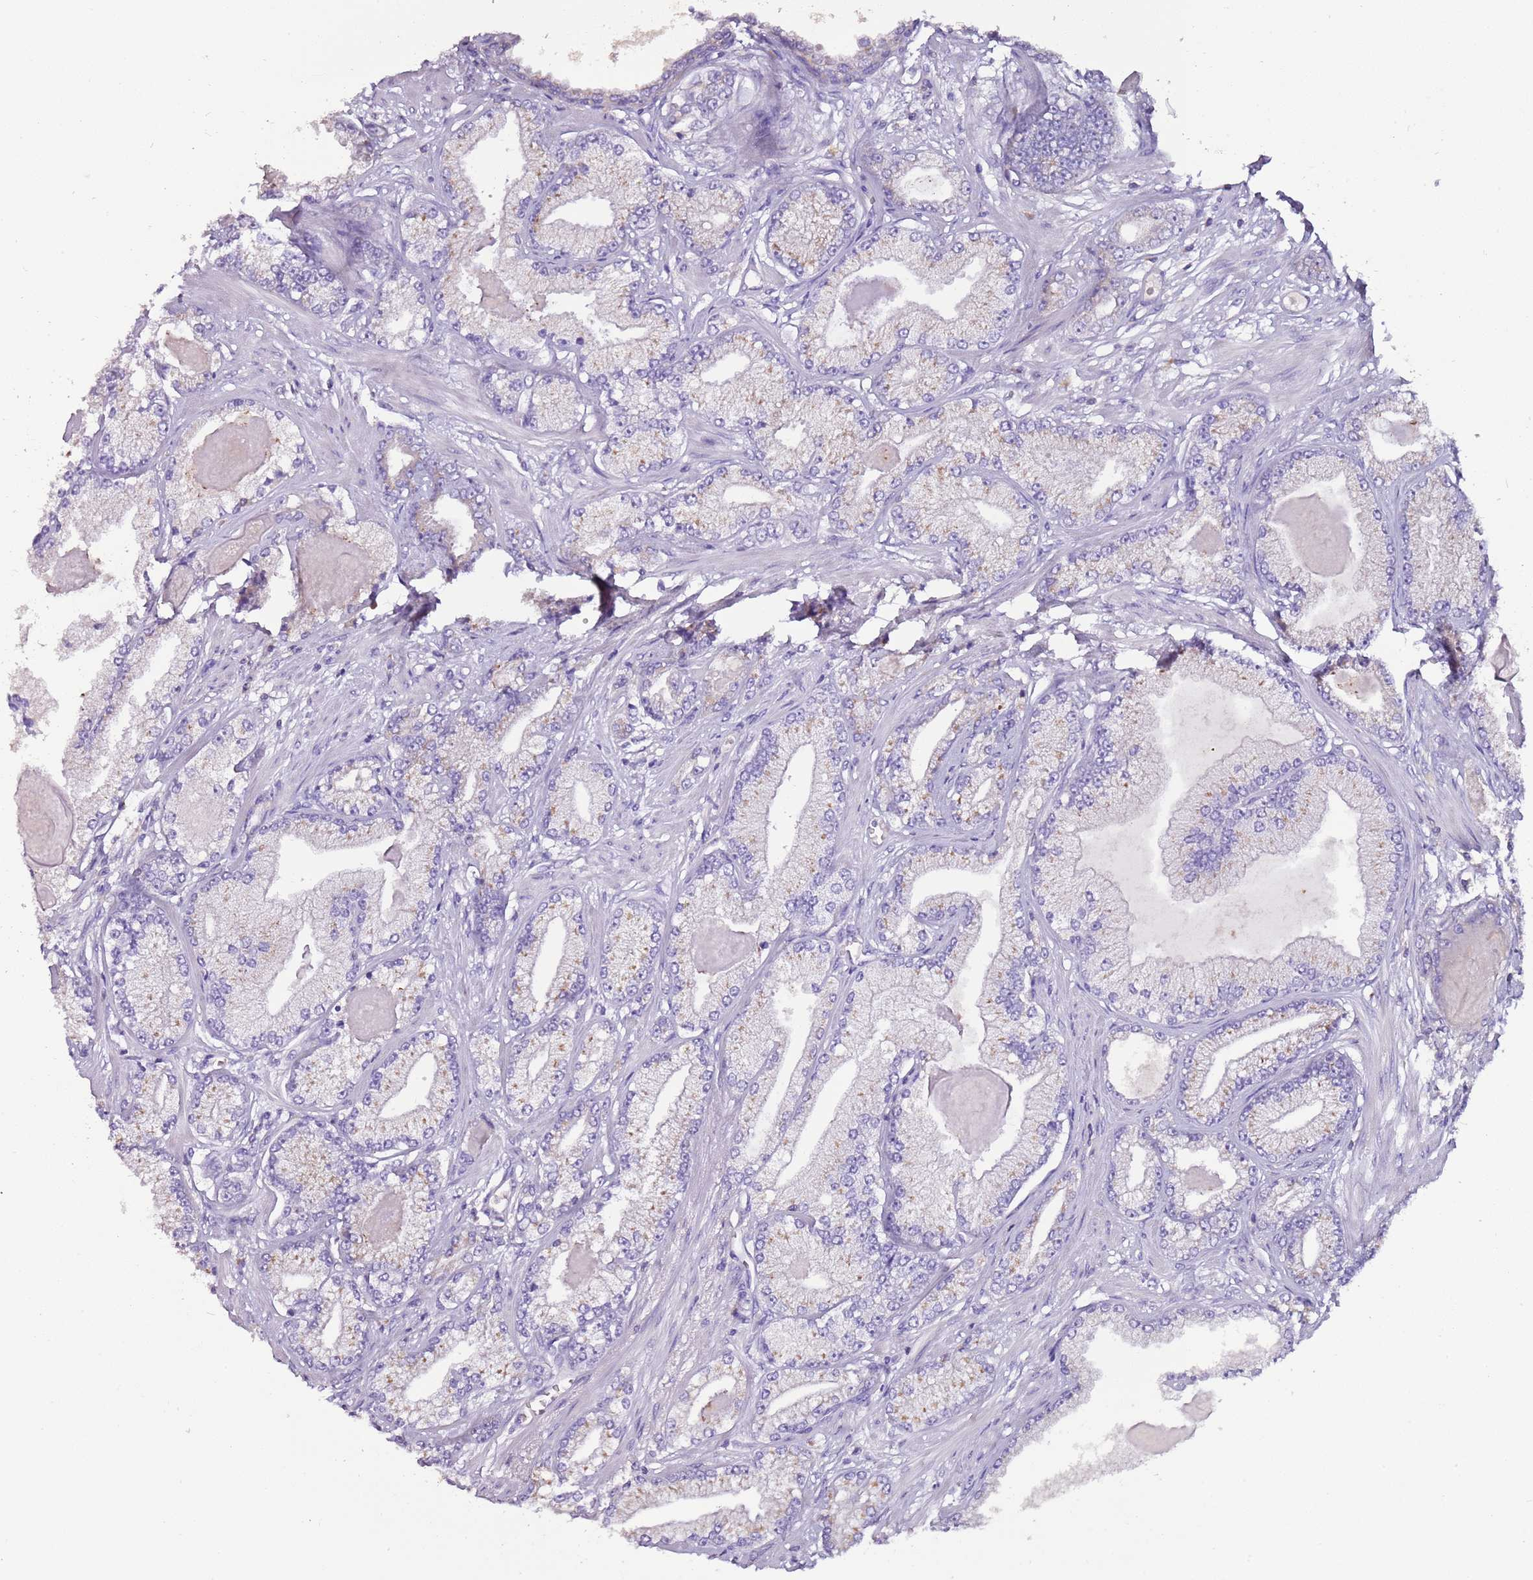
{"staining": {"intensity": "weak", "quantity": "<25%", "location": "cytoplasmic/membranous"}, "tissue": "prostate cancer", "cell_type": "Tumor cells", "image_type": "cancer", "snomed": [{"axis": "morphology", "description": "Adenocarcinoma, Low grade"}, {"axis": "topography", "description": "Prostate"}], "caption": "Immunohistochemistry micrograph of human prostate low-grade adenocarcinoma stained for a protein (brown), which exhibits no expression in tumor cells.", "gene": "IGIP", "patient": {"sex": "male", "age": 64}}